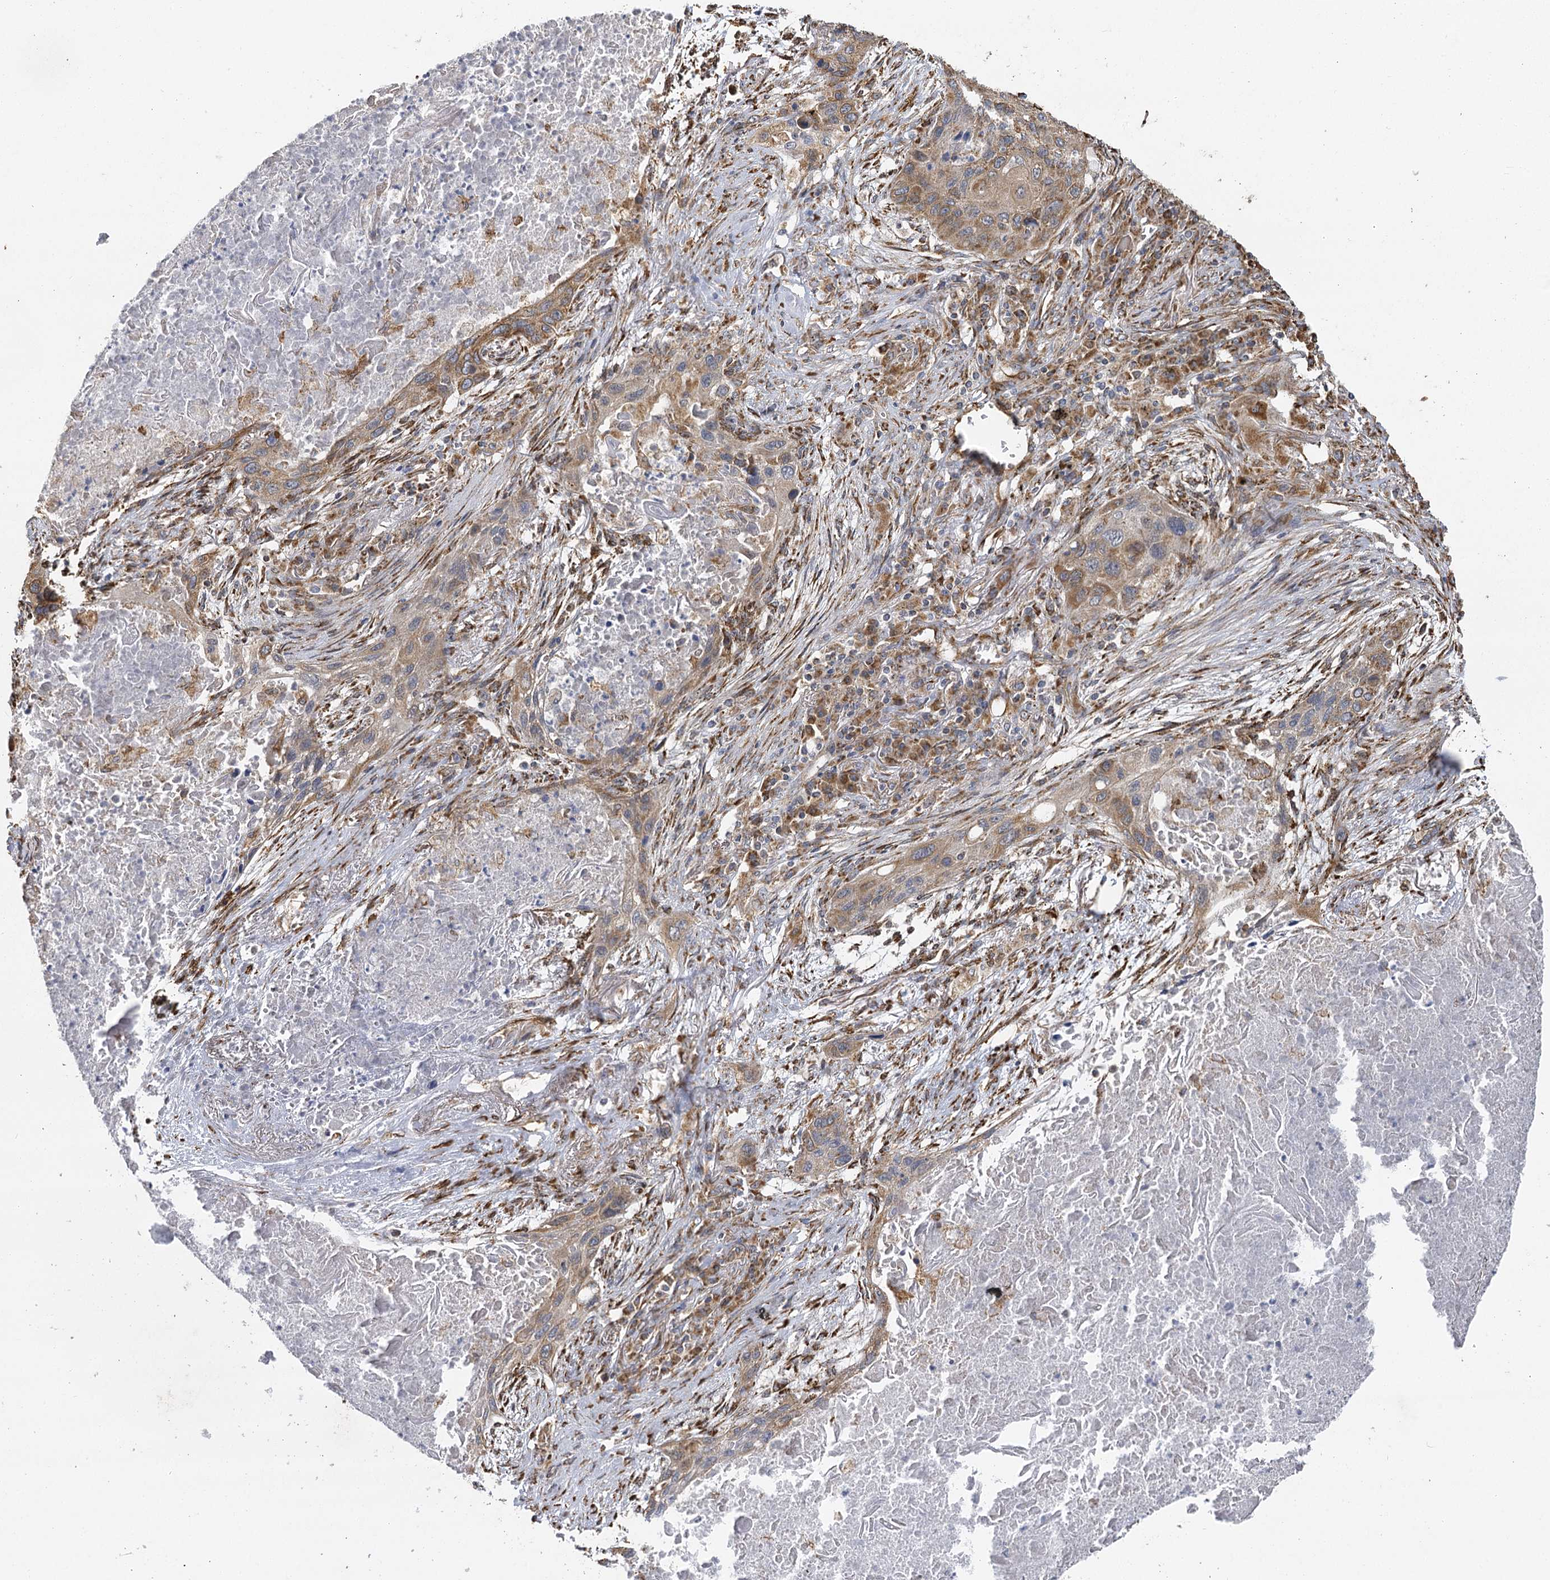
{"staining": {"intensity": "moderate", "quantity": "<25%", "location": "cytoplasmic/membranous"}, "tissue": "lung cancer", "cell_type": "Tumor cells", "image_type": "cancer", "snomed": [{"axis": "morphology", "description": "Squamous cell carcinoma, NOS"}, {"axis": "topography", "description": "Lung"}], "caption": "Immunohistochemical staining of lung cancer (squamous cell carcinoma) demonstrates moderate cytoplasmic/membranous protein expression in about <25% of tumor cells.", "gene": "IL11RA", "patient": {"sex": "female", "age": 63}}